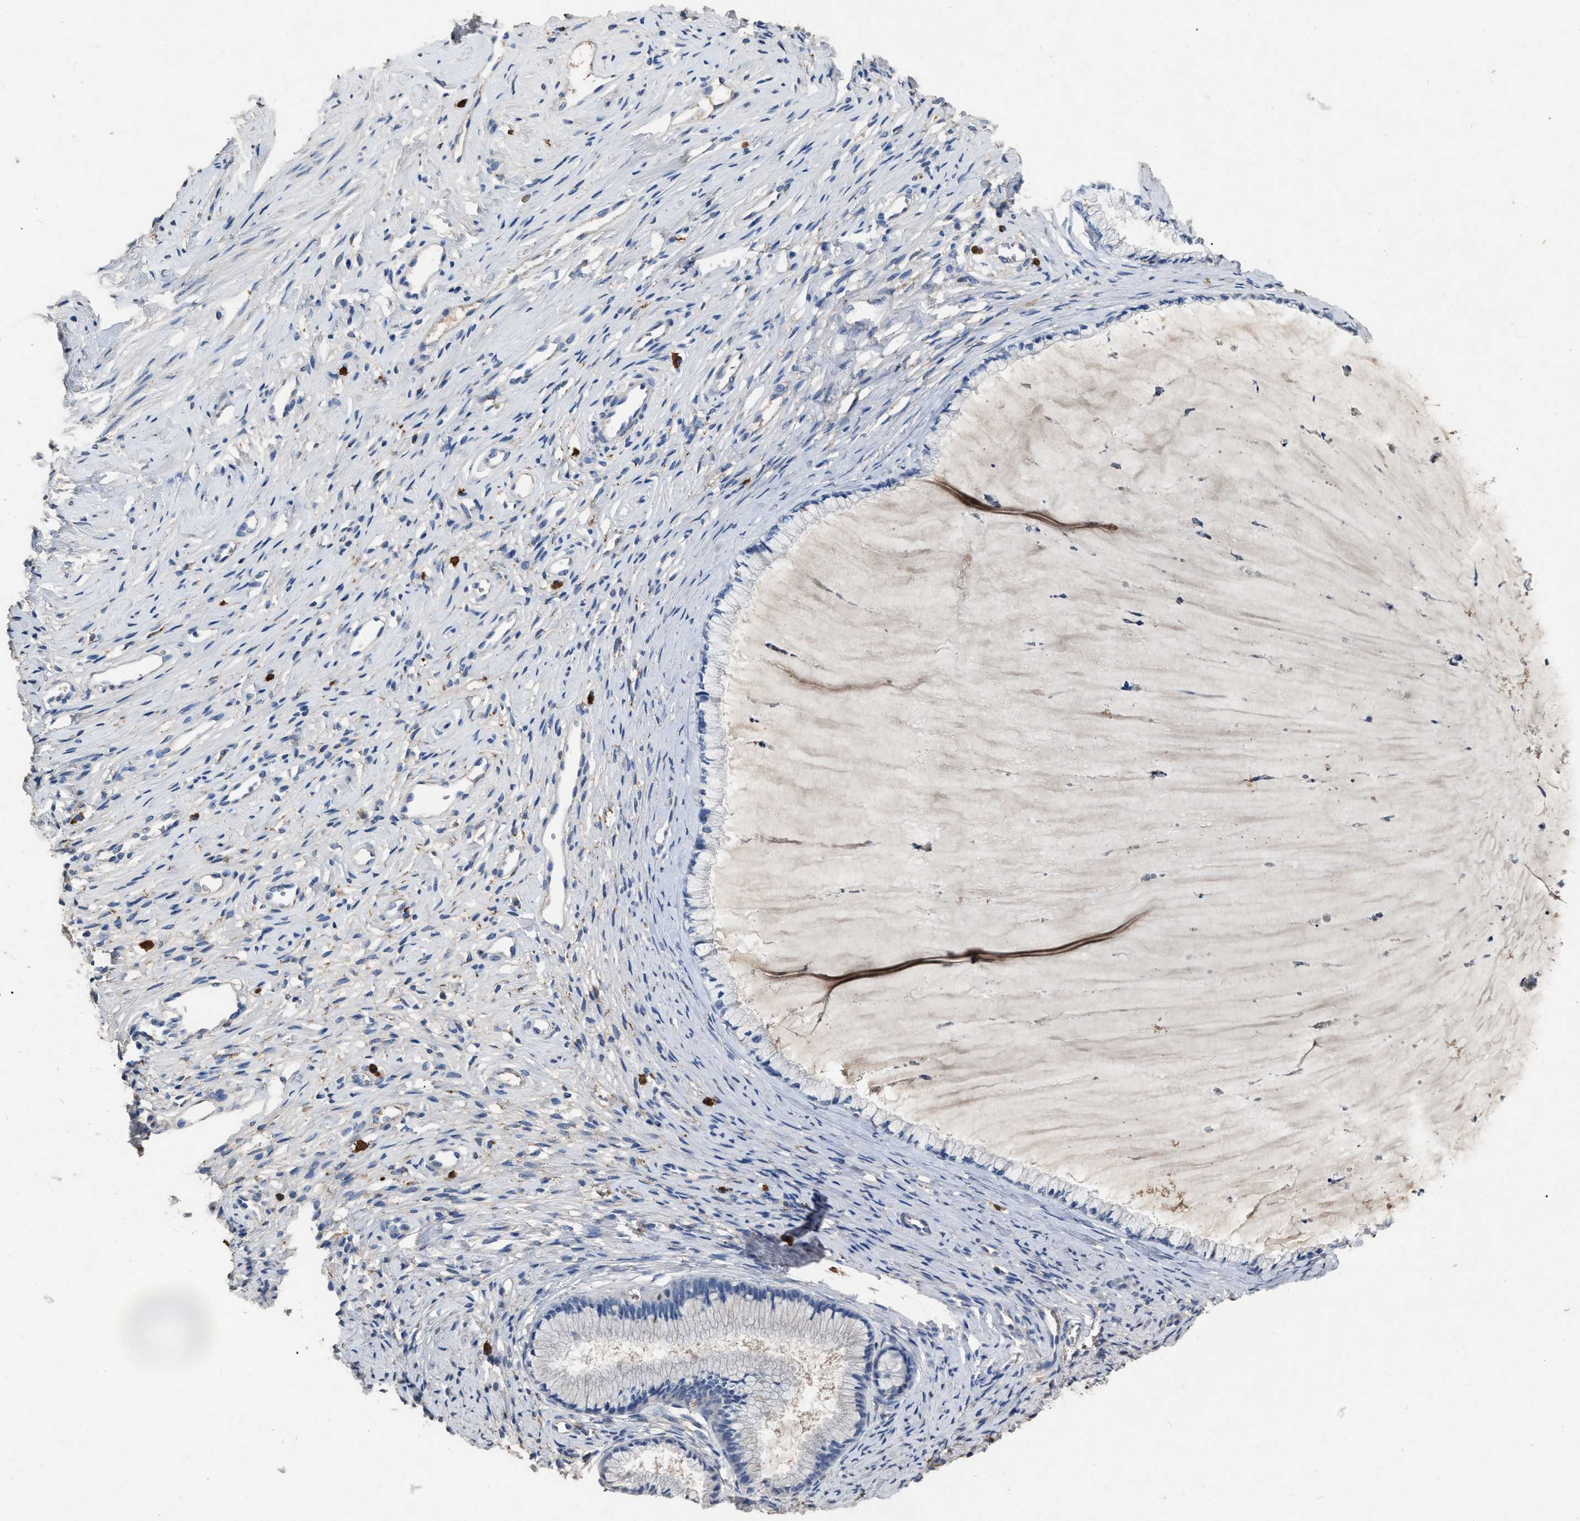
{"staining": {"intensity": "negative", "quantity": "none", "location": "none"}, "tissue": "cervix", "cell_type": "Glandular cells", "image_type": "normal", "snomed": [{"axis": "morphology", "description": "Normal tissue, NOS"}, {"axis": "topography", "description": "Cervix"}], "caption": "A high-resolution micrograph shows IHC staining of normal cervix, which shows no significant expression in glandular cells.", "gene": "HABP2", "patient": {"sex": "female", "age": 77}}